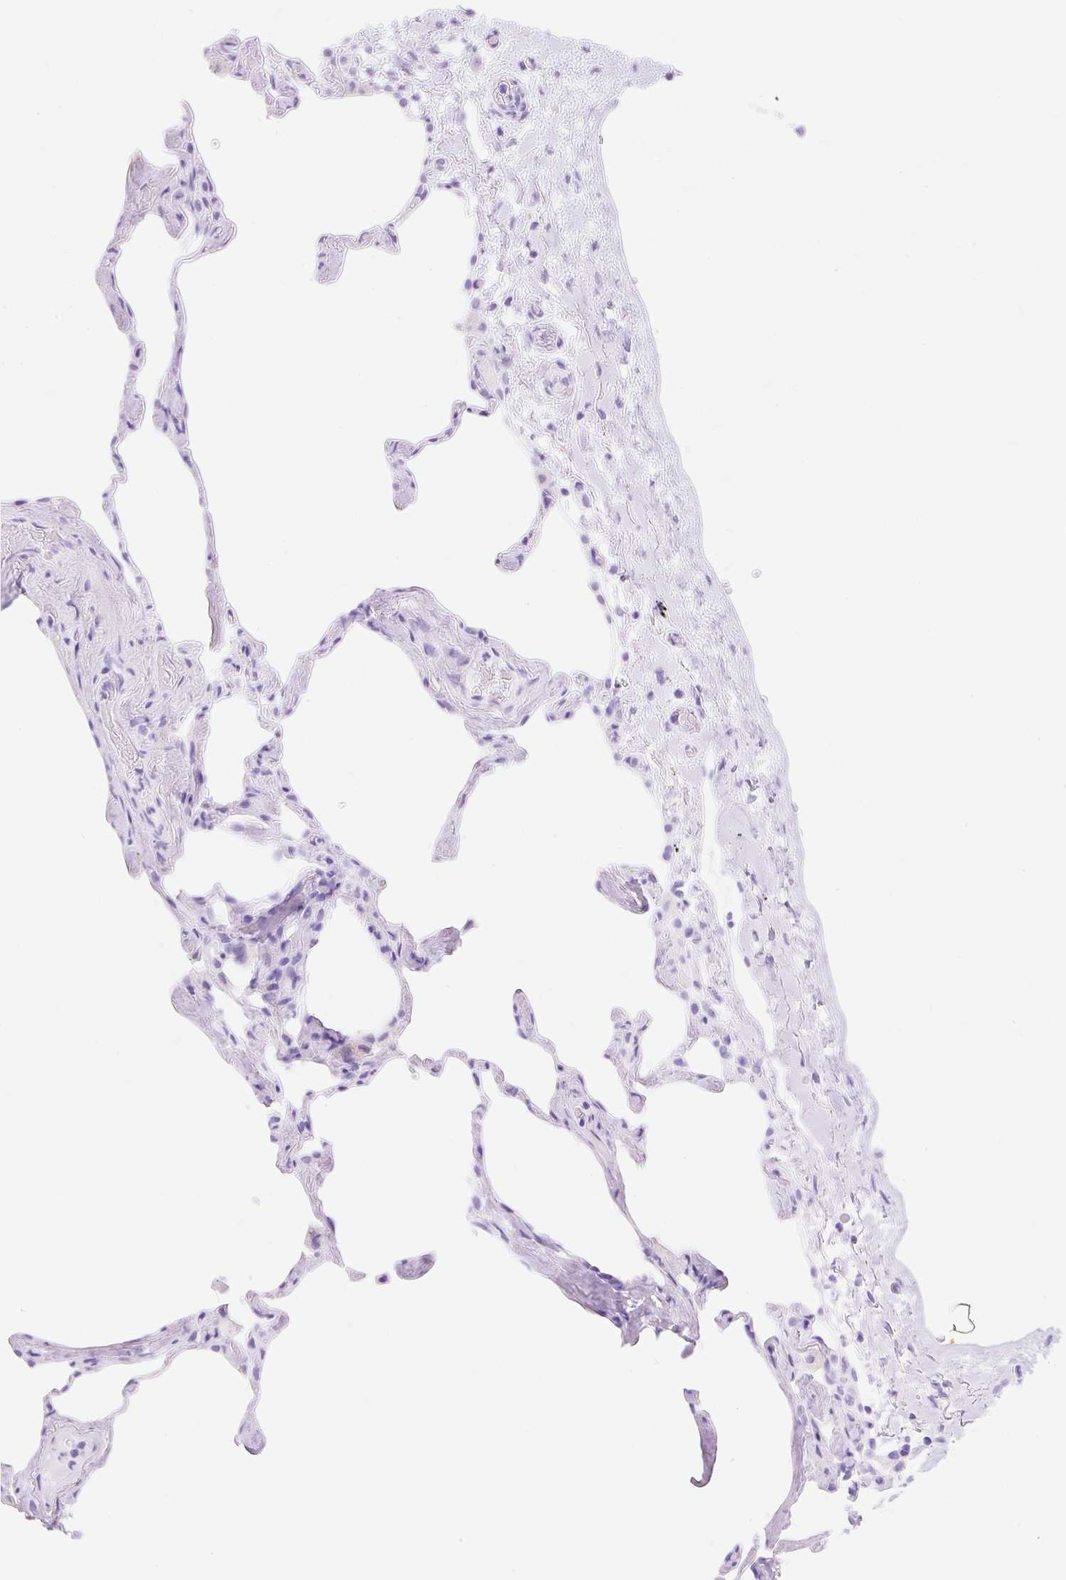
{"staining": {"intensity": "negative", "quantity": "none", "location": "none"}, "tissue": "lung", "cell_type": "Alveolar cells", "image_type": "normal", "snomed": [{"axis": "morphology", "description": "Normal tissue, NOS"}, {"axis": "topography", "description": "Lung"}], "caption": "Photomicrograph shows no protein expression in alveolar cells of normal lung. (Brightfield microscopy of DAB immunohistochemistry (IHC) at high magnification).", "gene": "MBP", "patient": {"sex": "male", "age": 65}}